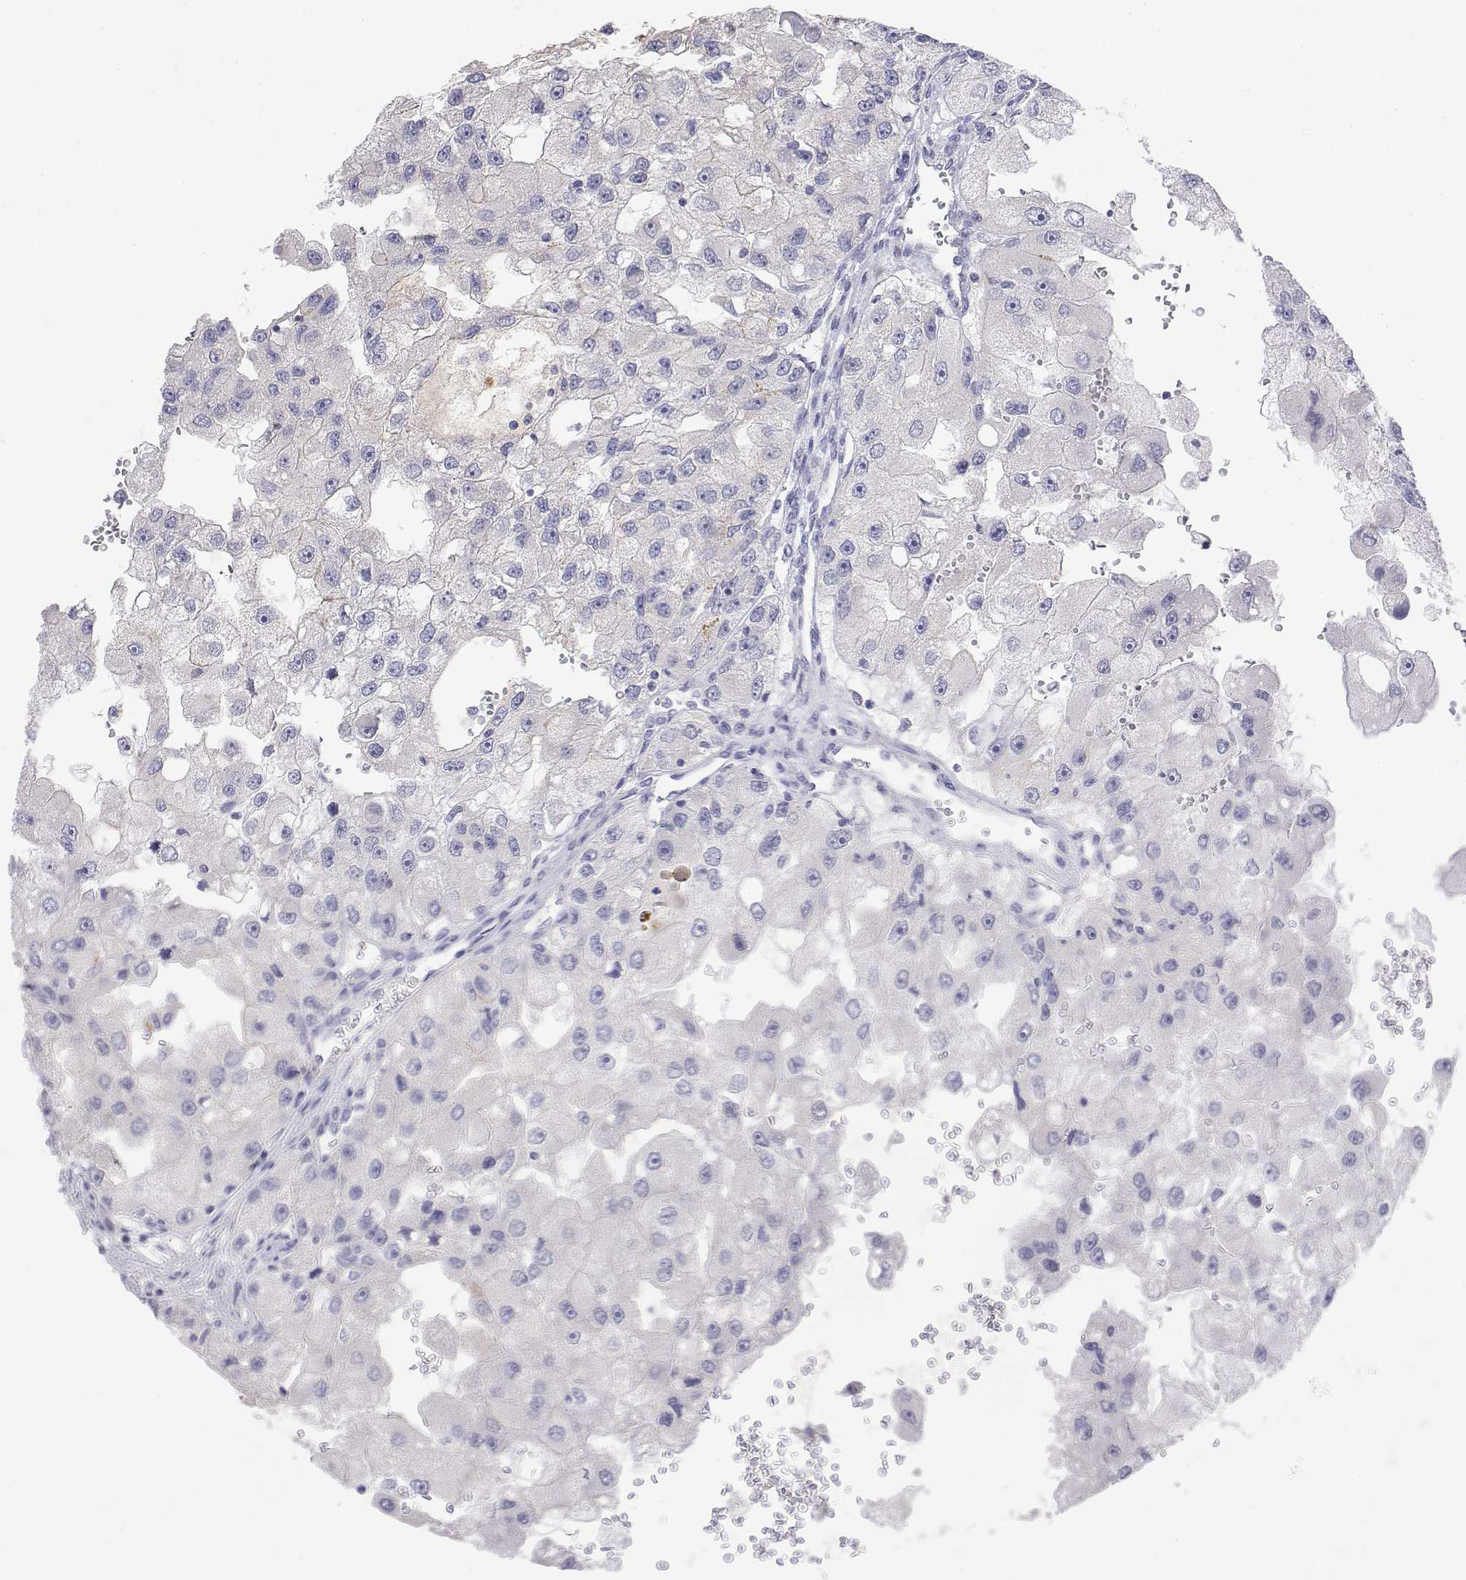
{"staining": {"intensity": "negative", "quantity": "none", "location": "none"}, "tissue": "renal cancer", "cell_type": "Tumor cells", "image_type": "cancer", "snomed": [{"axis": "morphology", "description": "Adenocarcinoma, NOS"}, {"axis": "topography", "description": "Kidney"}], "caption": "There is no significant staining in tumor cells of renal cancer. (Stains: DAB immunohistochemistry (IHC) with hematoxylin counter stain, Microscopy: brightfield microscopy at high magnification).", "gene": "GGACT", "patient": {"sex": "male", "age": 63}}